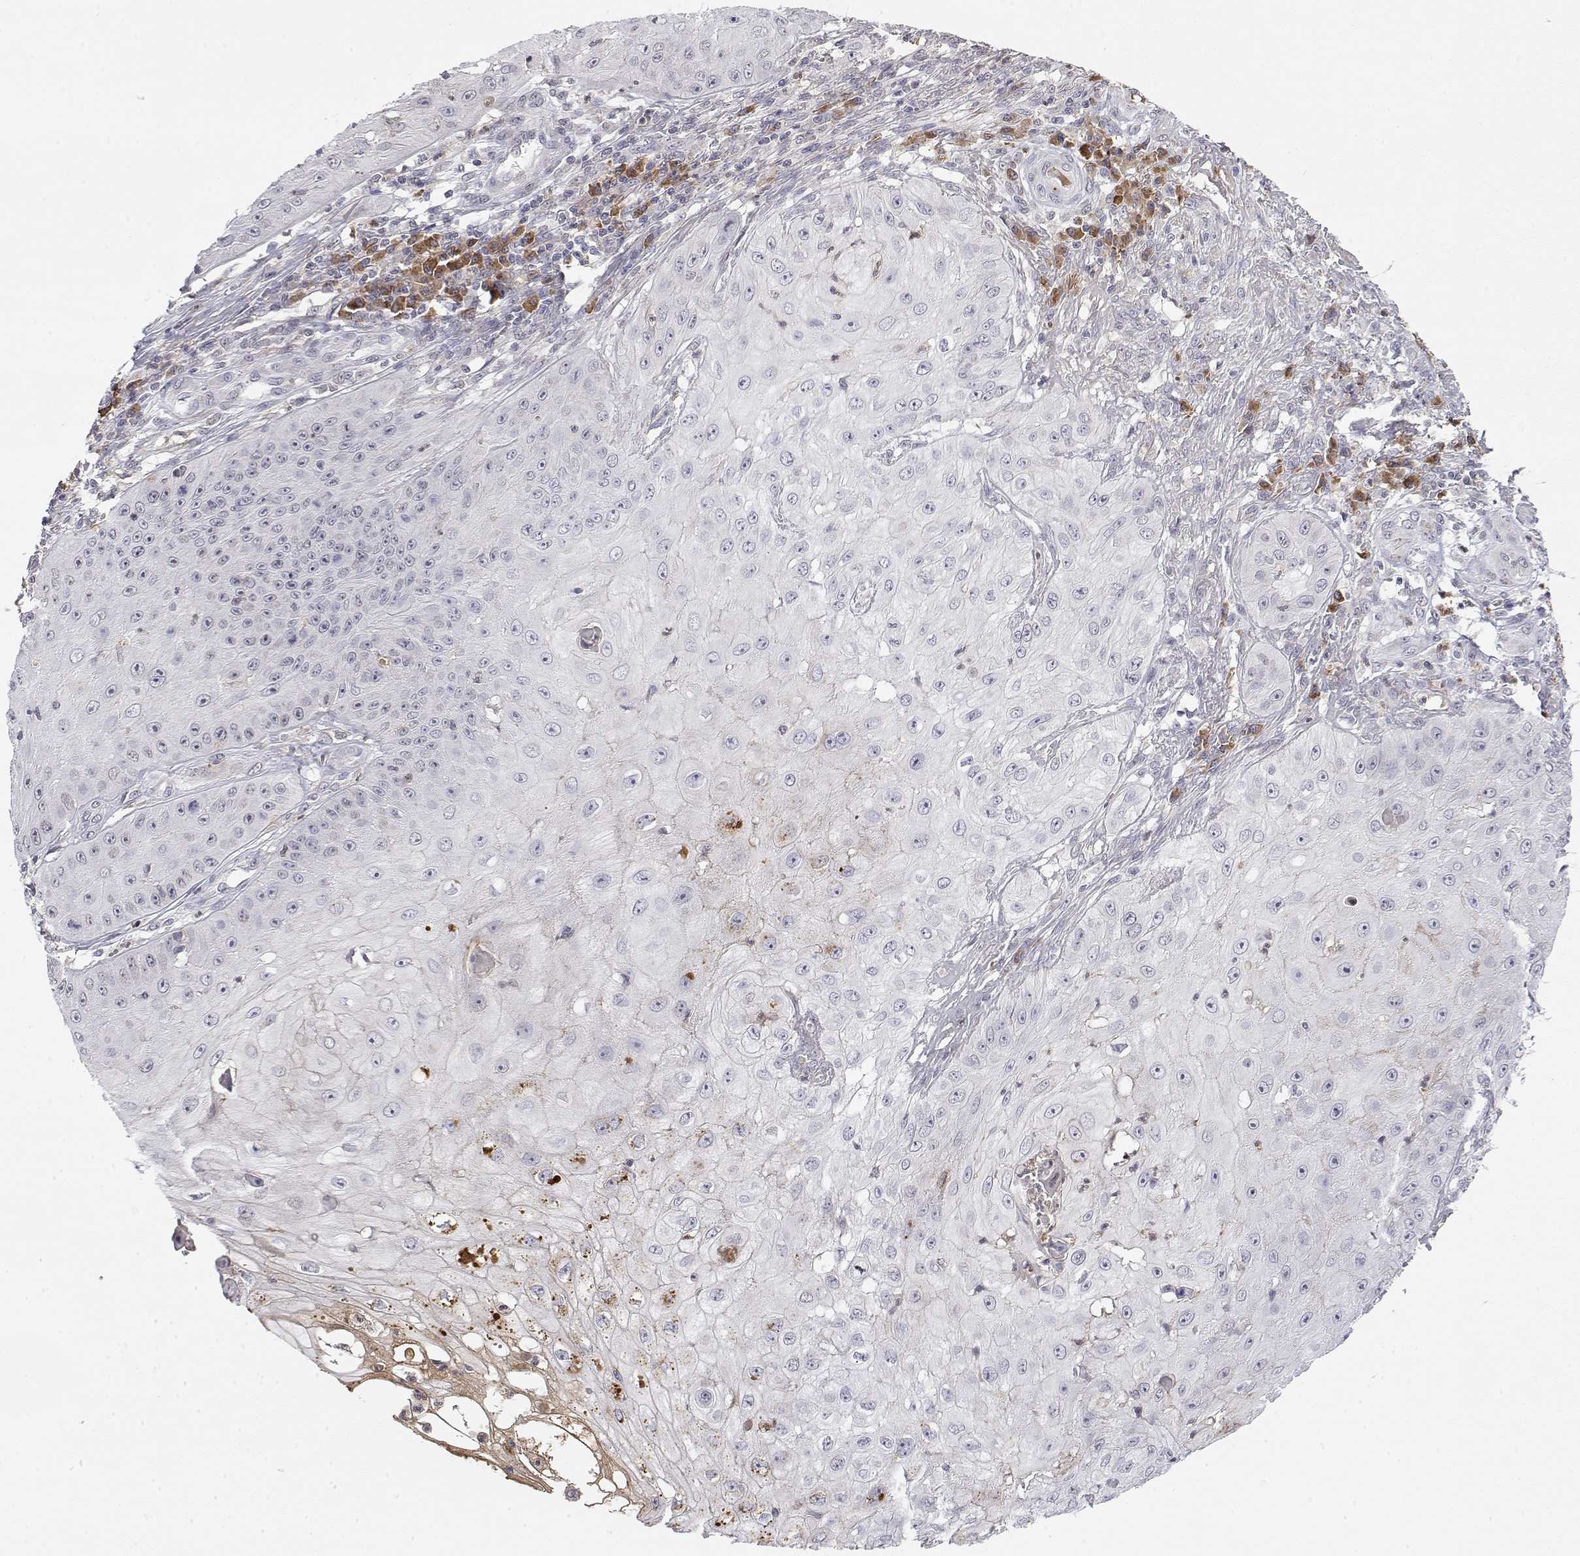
{"staining": {"intensity": "negative", "quantity": "none", "location": "none"}, "tissue": "skin cancer", "cell_type": "Tumor cells", "image_type": "cancer", "snomed": [{"axis": "morphology", "description": "Squamous cell carcinoma, NOS"}, {"axis": "topography", "description": "Skin"}], "caption": "Immunohistochemistry histopathology image of human skin cancer stained for a protein (brown), which reveals no expression in tumor cells. The staining is performed using DAB brown chromogen with nuclei counter-stained in using hematoxylin.", "gene": "IGFBP4", "patient": {"sex": "male", "age": 70}}